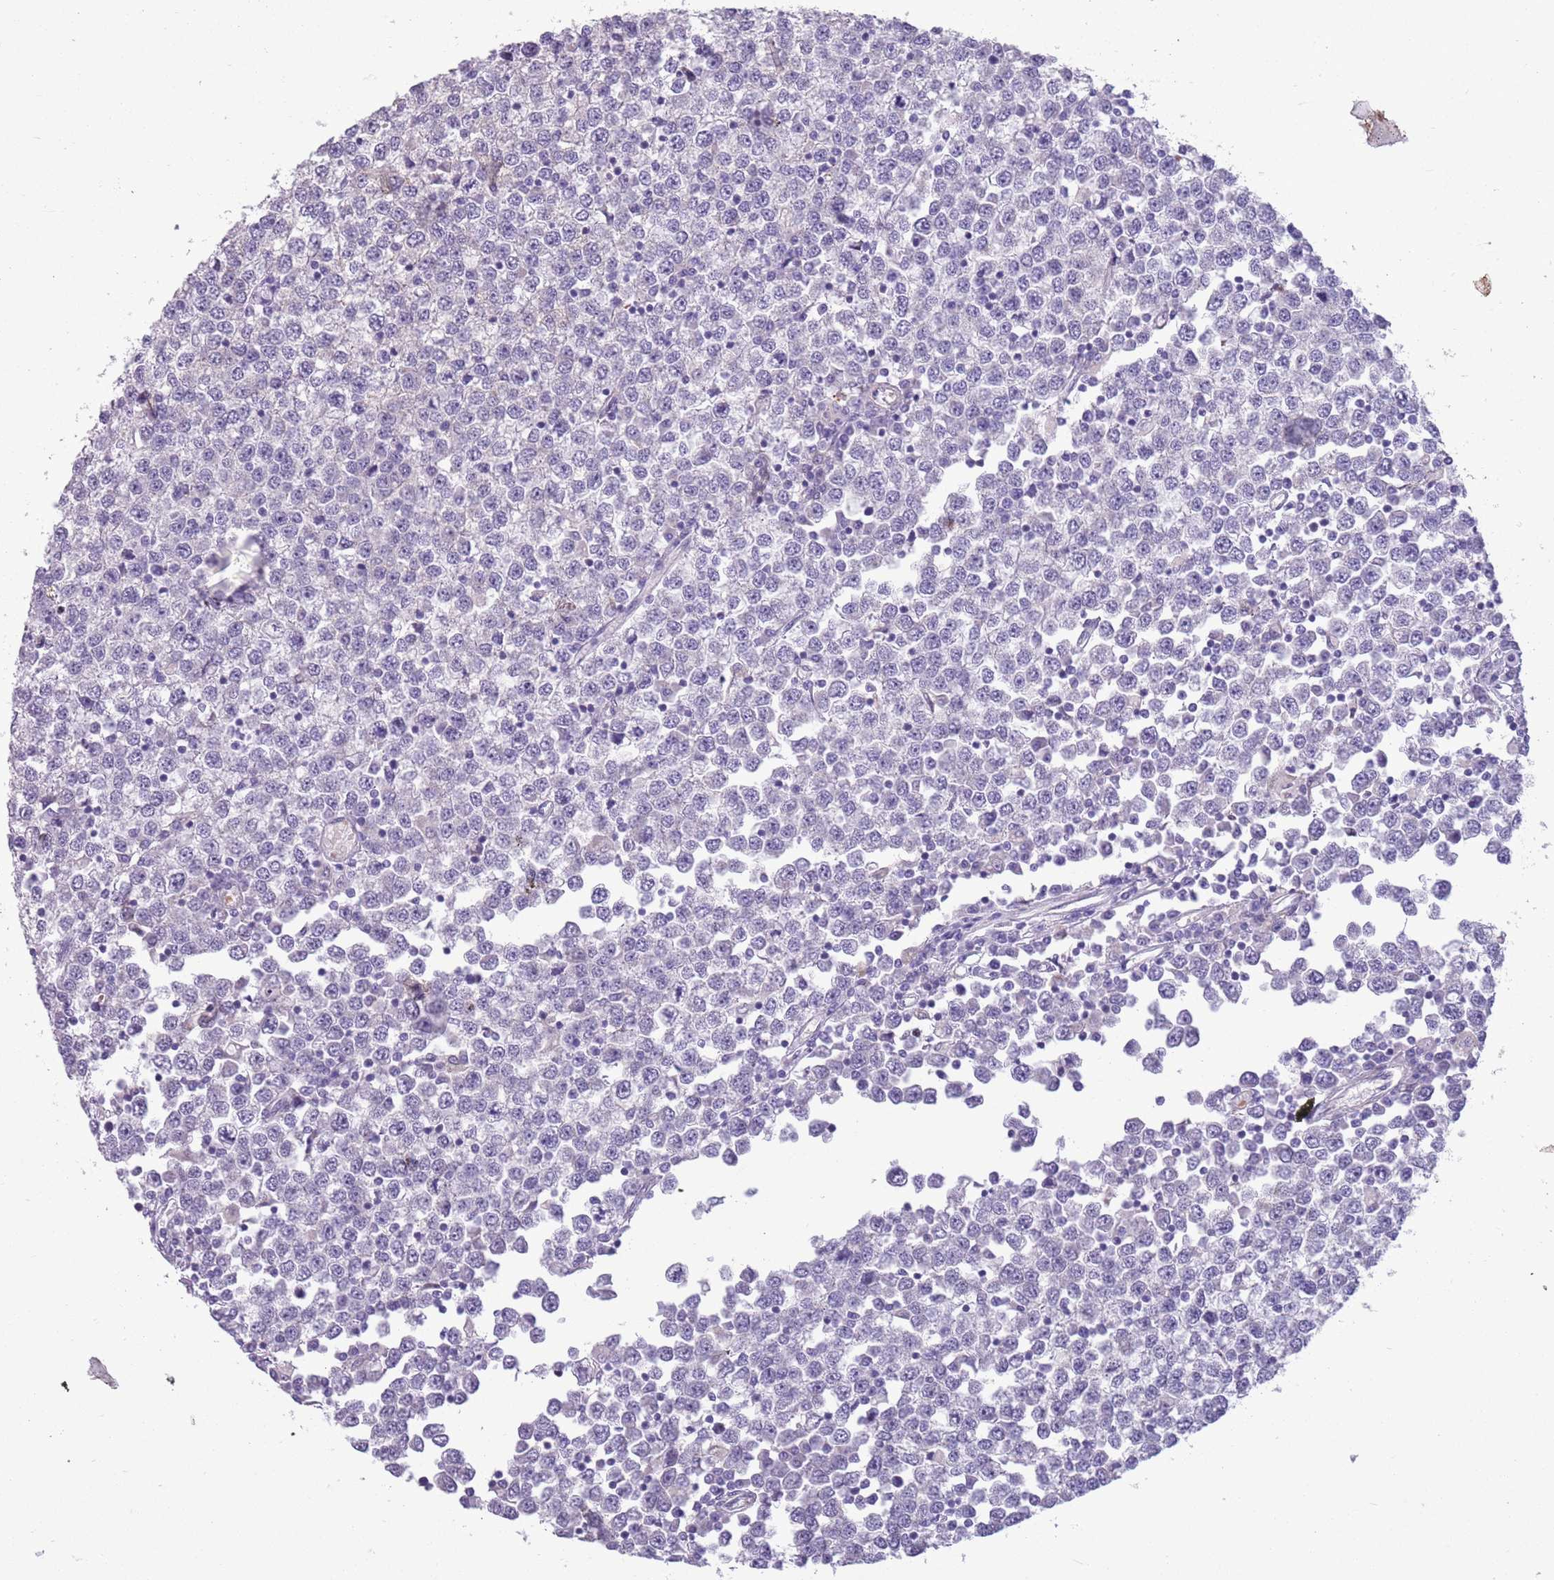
{"staining": {"intensity": "negative", "quantity": "none", "location": "none"}, "tissue": "testis cancer", "cell_type": "Tumor cells", "image_type": "cancer", "snomed": [{"axis": "morphology", "description": "Seminoma, NOS"}, {"axis": "topography", "description": "Testis"}], "caption": "This photomicrograph is of testis cancer (seminoma) stained with immunohistochemistry (IHC) to label a protein in brown with the nuclei are counter-stained blue. There is no staining in tumor cells.", "gene": "ADCY7", "patient": {"sex": "male", "age": 65}}